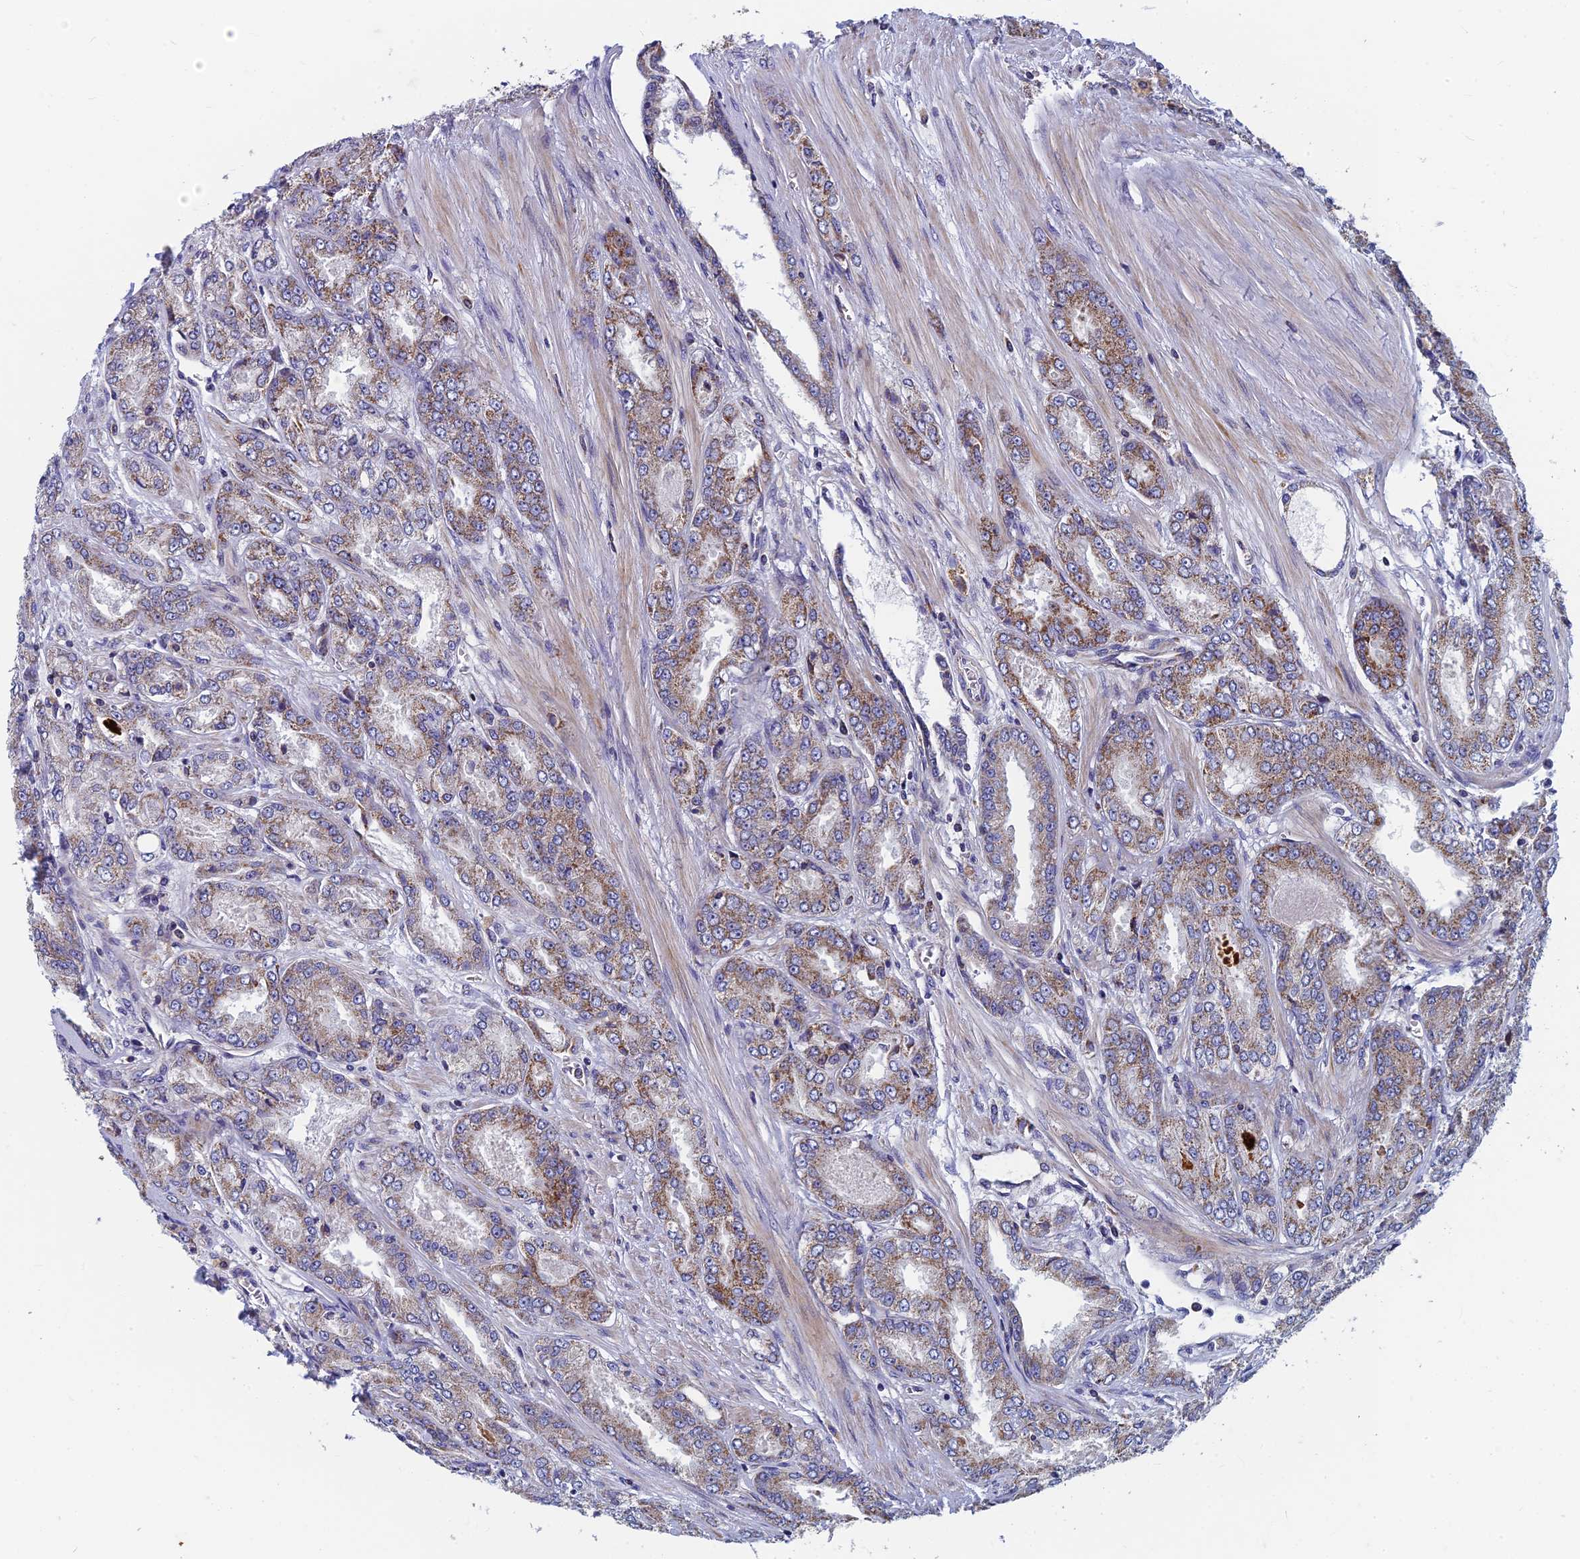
{"staining": {"intensity": "moderate", "quantity": "25%-75%", "location": "cytoplasmic/membranous"}, "tissue": "prostate cancer", "cell_type": "Tumor cells", "image_type": "cancer", "snomed": [{"axis": "morphology", "description": "Adenocarcinoma, High grade"}, {"axis": "topography", "description": "Prostate"}], "caption": "High-magnification brightfield microscopy of adenocarcinoma (high-grade) (prostate) stained with DAB (brown) and counterstained with hematoxylin (blue). tumor cells exhibit moderate cytoplasmic/membranous positivity is present in about25%-75% of cells. The staining is performed using DAB brown chromogen to label protein expression. The nuclei are counter-stained blue using hematoxylin.", "gene": "MRPS9", "patient": {"sex": "male", "age": 74}}